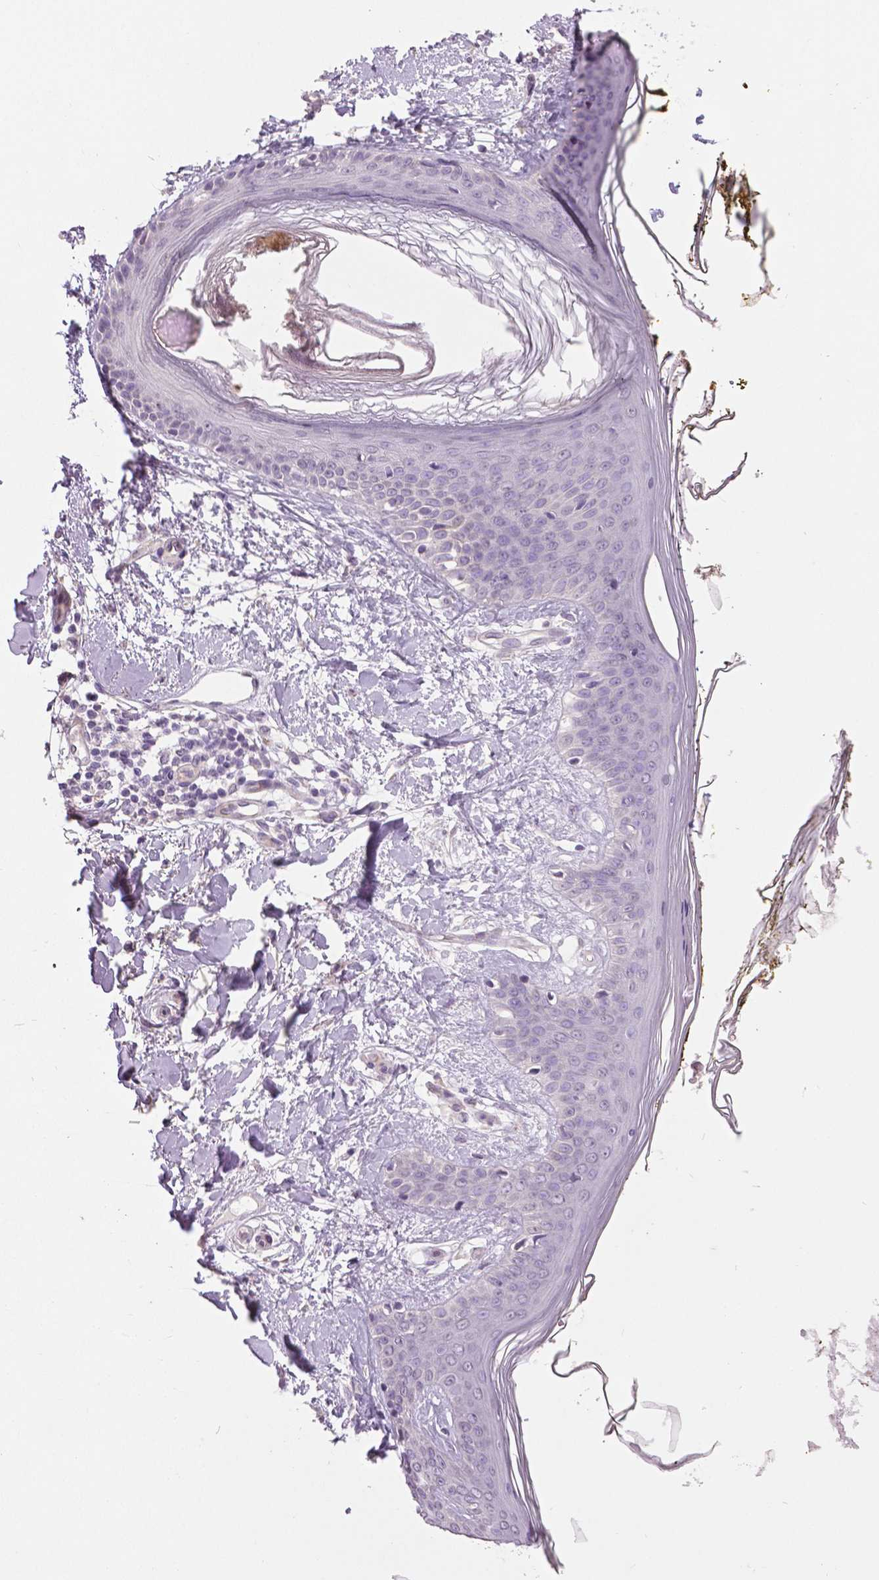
{"staining": {"intensity": "negative", "quantity": "none", "location": "none"}, "tissue": "skin", "cell_type": "Fibroblasts", "image_type": "normal", "snomed": [{"axis": "morphology", "description": "Normal tissue, NOS"}, {"axis": "topography", "description": "Skin"}], "caption": "Immunohistochemistry (IHC) image of benign skin stained for a protein (brown), which demonstrates no staining in fibroblasts. (IHC, brightfield microscopy, high magnification).", "gene": "FOXA1", "patient": {"sex": "female", "age": 34}}